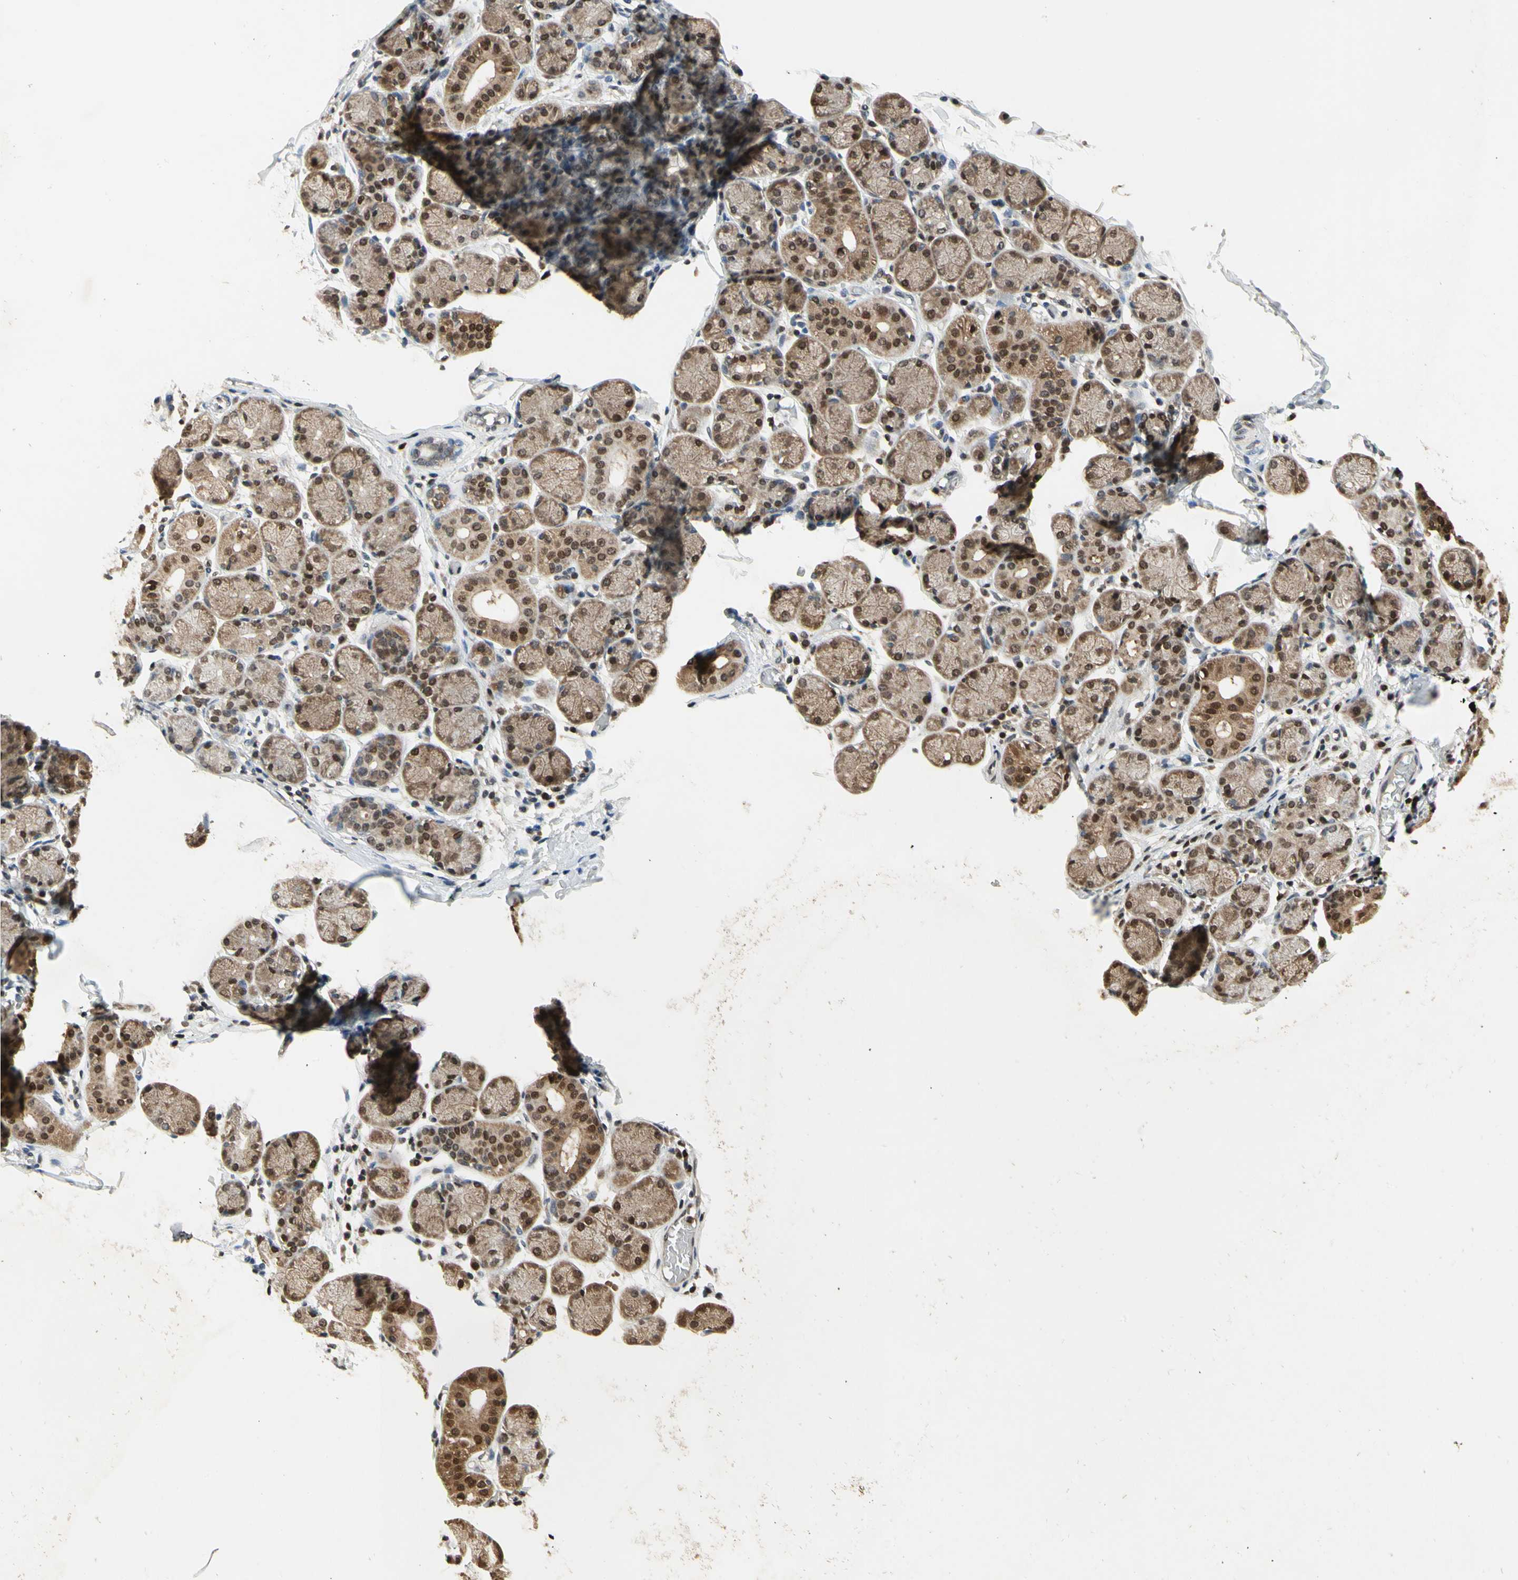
{"staining": {"intensity": "moderate", "quantity": ">75%", "location": "cytoplasmic/membranous,nuclear"}, "tissue": "salivary gland", "cell_type": "Glandular cells", "image_type": "normal", "snomed": [{"axis": "morphology", "description": "Normal tissue, NOS"}, {"axis": "topography", "description": "Salivary gland"}], "caption": "Protein expression analysis of normal human salivary gland reveals moderate cytoplasmic/membranous,nuclear positivity in about >75% of glandular cells. Using DAB (3,3'-diaminobenzidine) (brown) and hematoxylin (blue) stains, captured at high magnification using brightfield microscopy.", "gene": "GSR", "patient": {"sex": "female", "age": 24}}